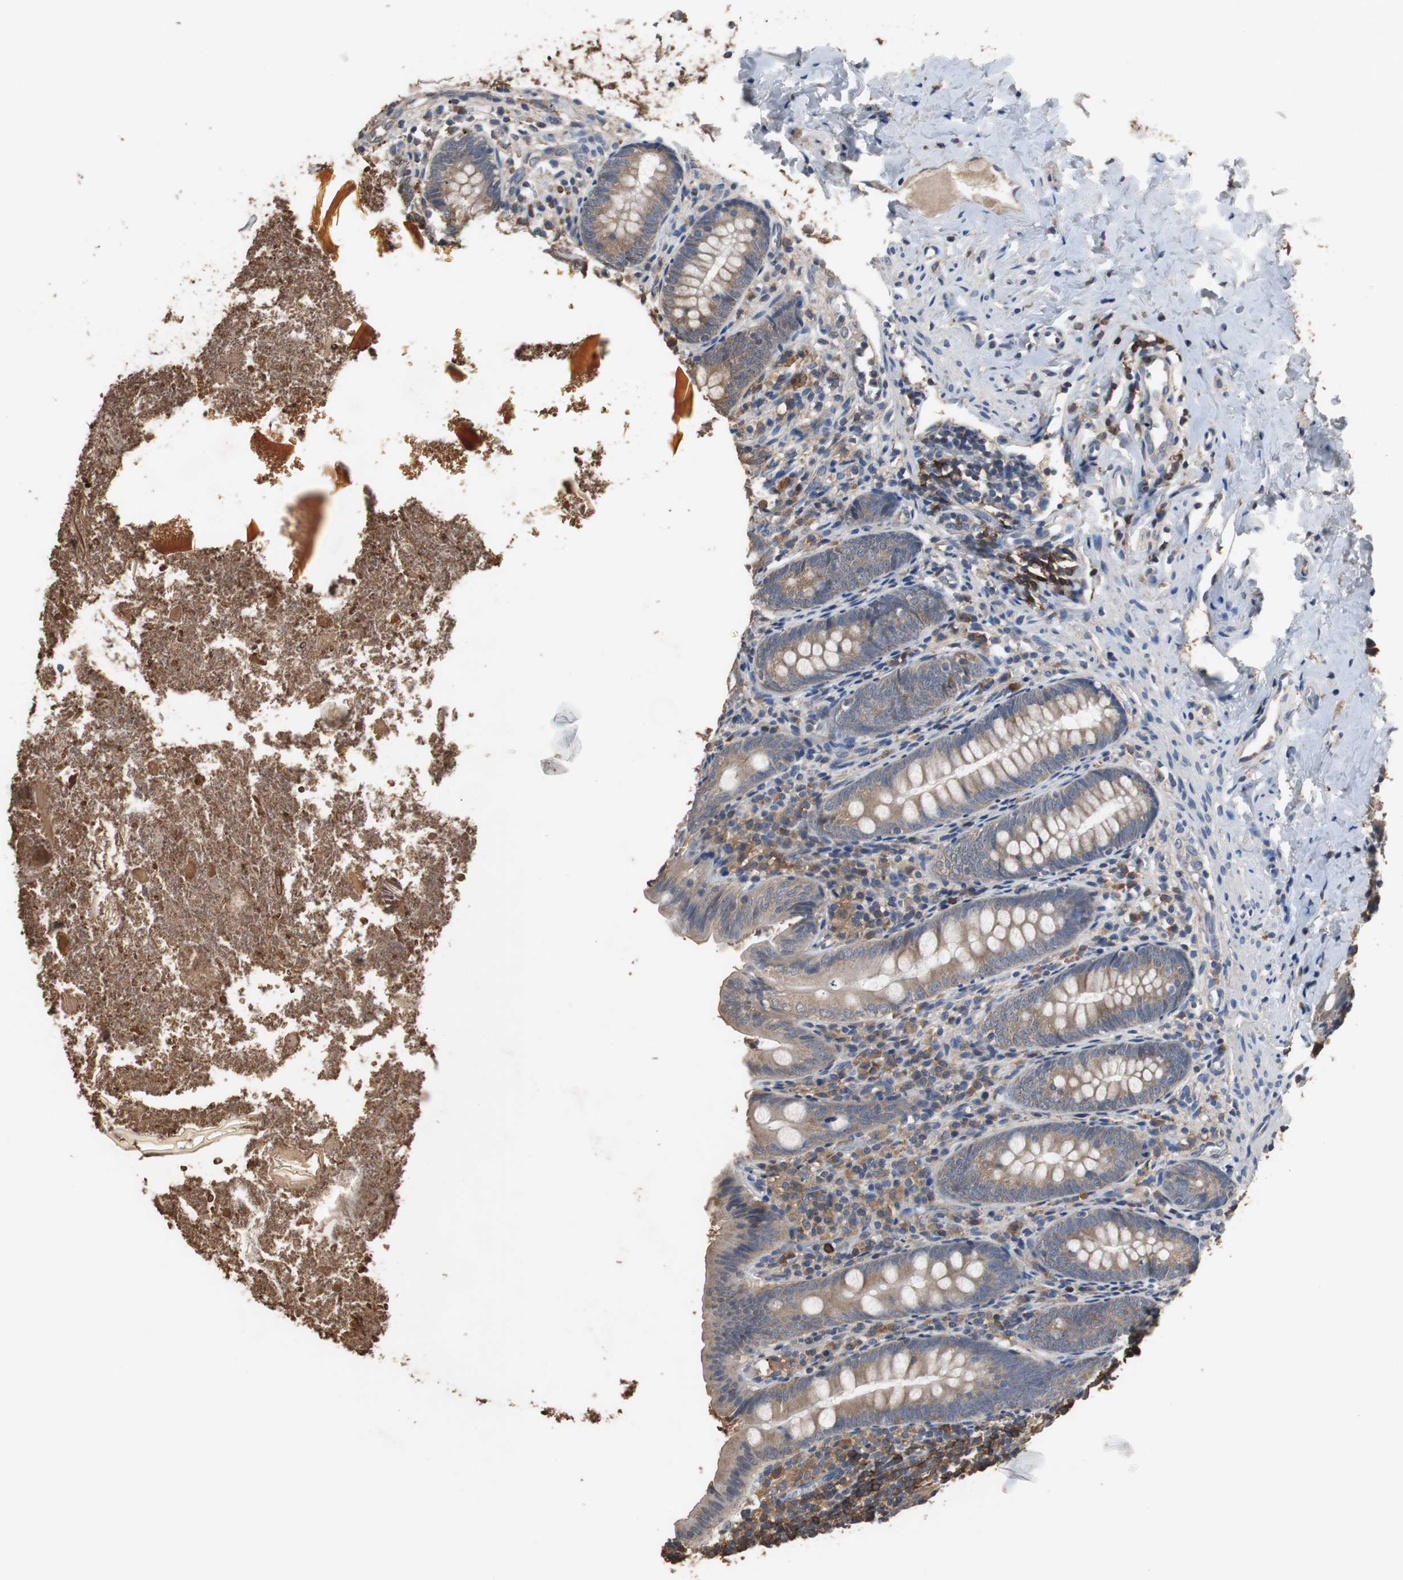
{"staining": {"intensity": "moderate", "quantity": "<25%", "location": "cytoplasmic/membranous"}, "tissue": "appendix", "cell_type": "Glandular cells", "image_type": "normal", "snomed": [{"axis": "morphology", "description": "Normal tissue, NOS"}, {"axis": "topography", "description": "Appendix"}], "caption": "The photomicrograph demonstrates immunohistochemical staining of normal appendix. There is moderate cytoplasmic/membranous expression is present in approximately <25% of glandular cells.", "gene": "SCIMP", "patient": {"sex": "female", "age": 10}}